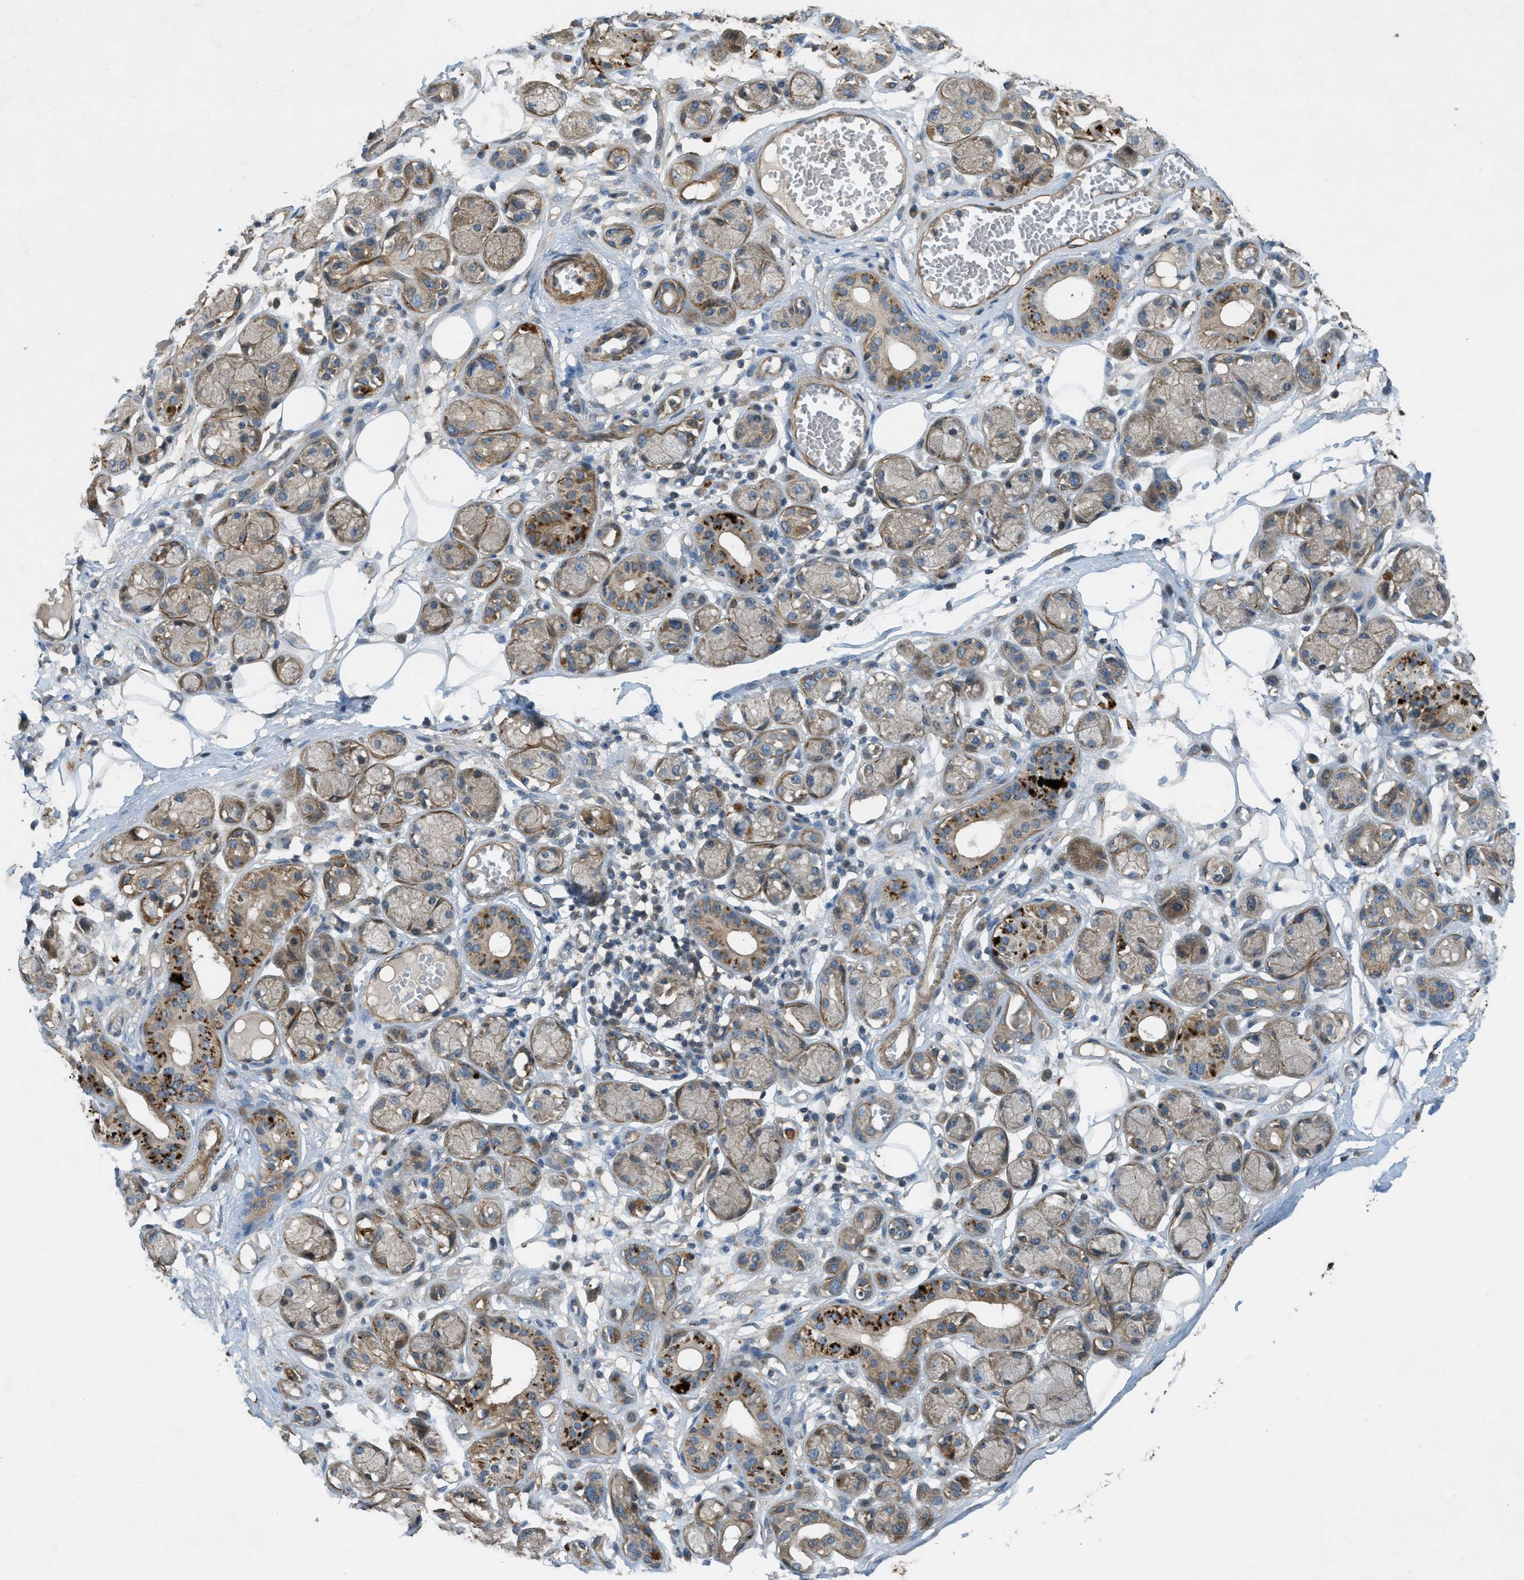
{"staining": {"intensity": "moderate", "quantity": "<25%", "location": "cytoplasmic/membranous"}, "tissue": "adipose tissue", "cell_type": "Adipocytes", "image_type": "normal", "snomed": [{"axis": "morphology", "description": "Normal tissue, NOS"}, {"axis": "morphology", "description": "Inflammation, NOS"}, {"axis": "topography", "description": "Salivary gland"}, {"axis": "topography", "description": "Peripheral nerve tissue"}], "caption": "Unremarkable adipose tissue reveals moderate cytoplasmic/membranous positivity in about <25% of adipocytes.", "gene": "VEZT", "patient": {"sex": "female", "age": 75}}